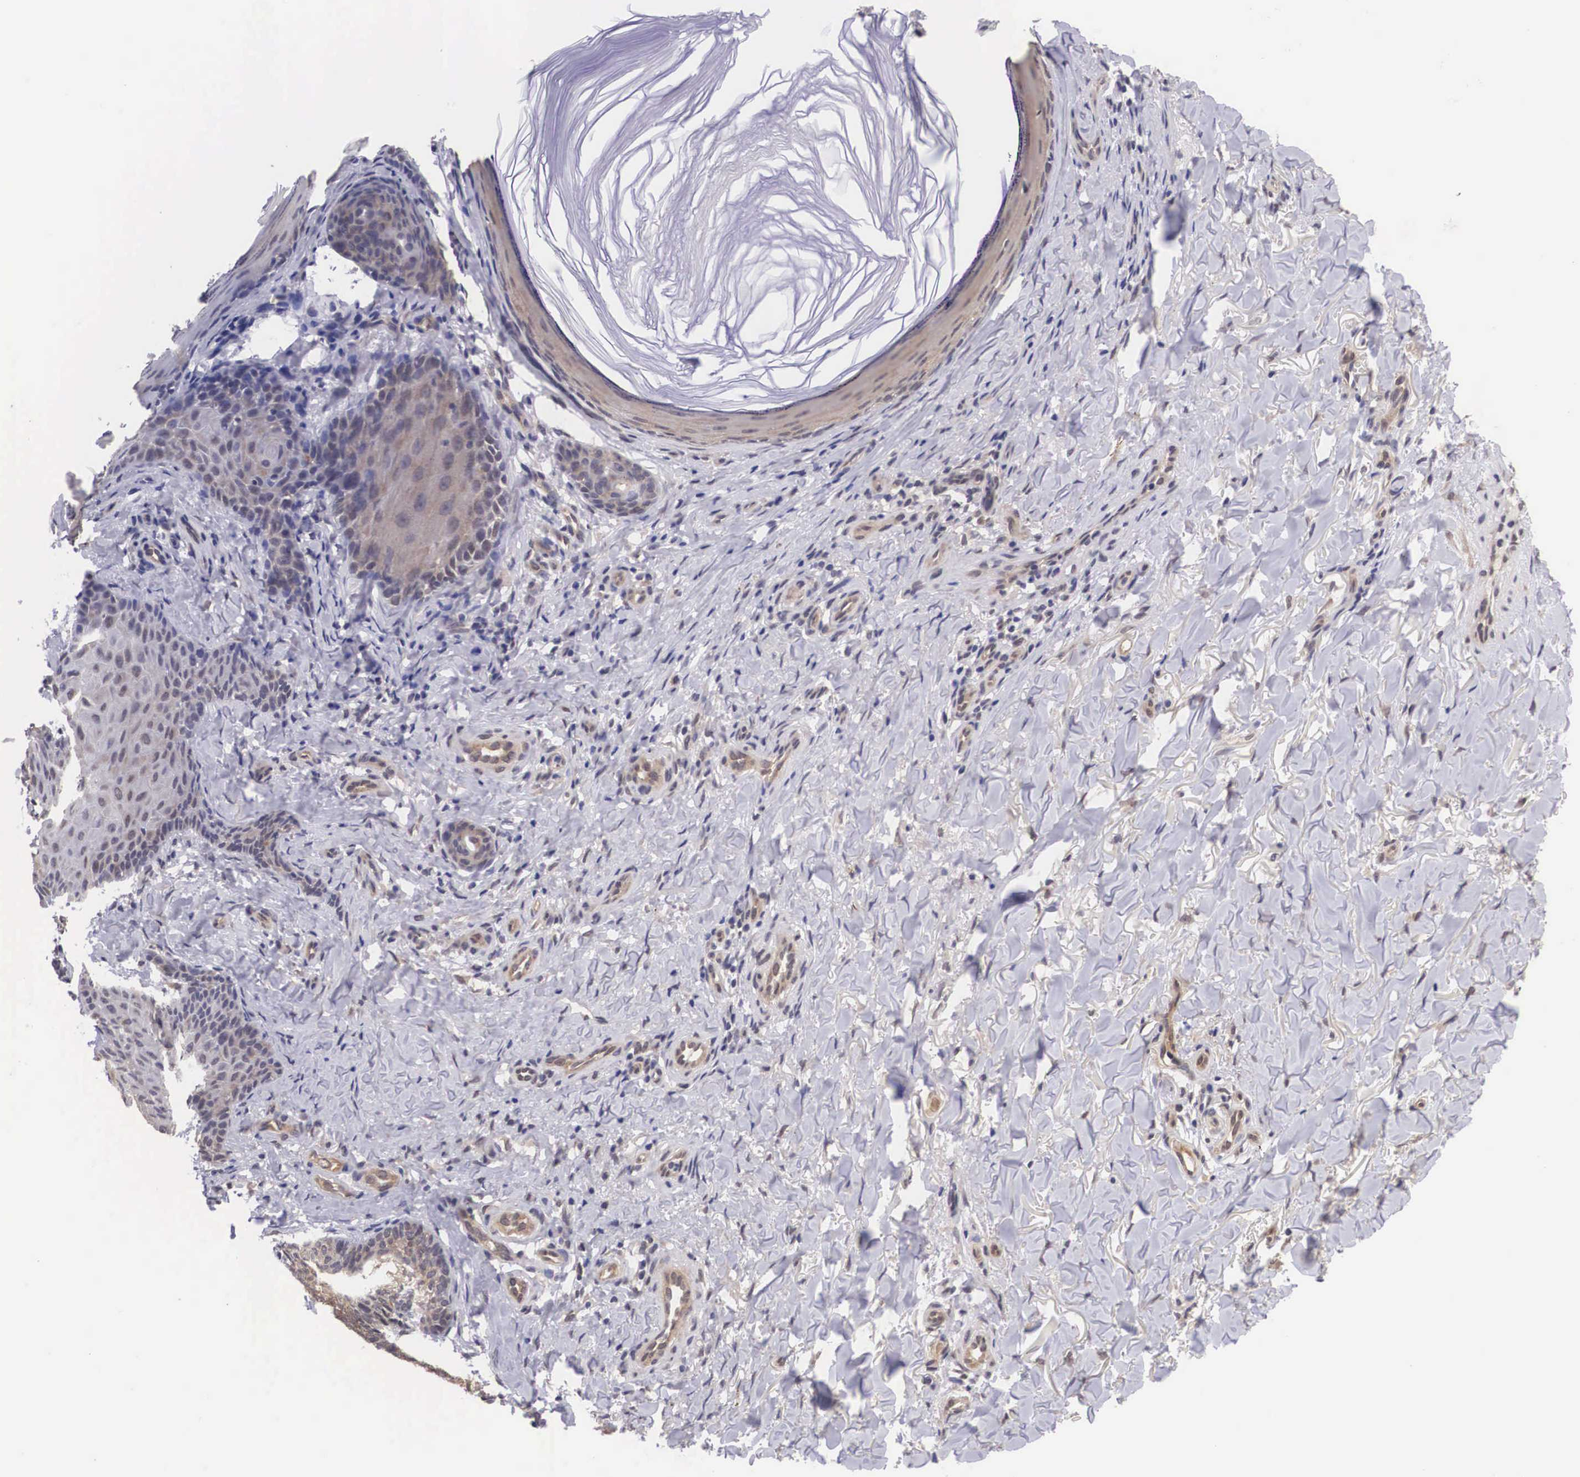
{"staining": {"intensity": "moderate", "quantity": "25%-75%", "location": "cytoplasmic/membranous"}, "tissue": "skin cancer", "cell_type": "Tumor cells", "image_type": "cancer", "snomed": [{"axis": "morphology", "description": "Normal tissue, NOS"}, {"axis": "morphology", "description": "Basal cell carcinoma"}, {"axis": "topography", "description": "Skin"}], "caption": "Protein staining reveals moderate cytoplasmic/membranous positivity in approximately 25%-75% of tumor cells in skin cancer.", "gene": "OTX2", "patient": {"sex": "male", "age": 81}}